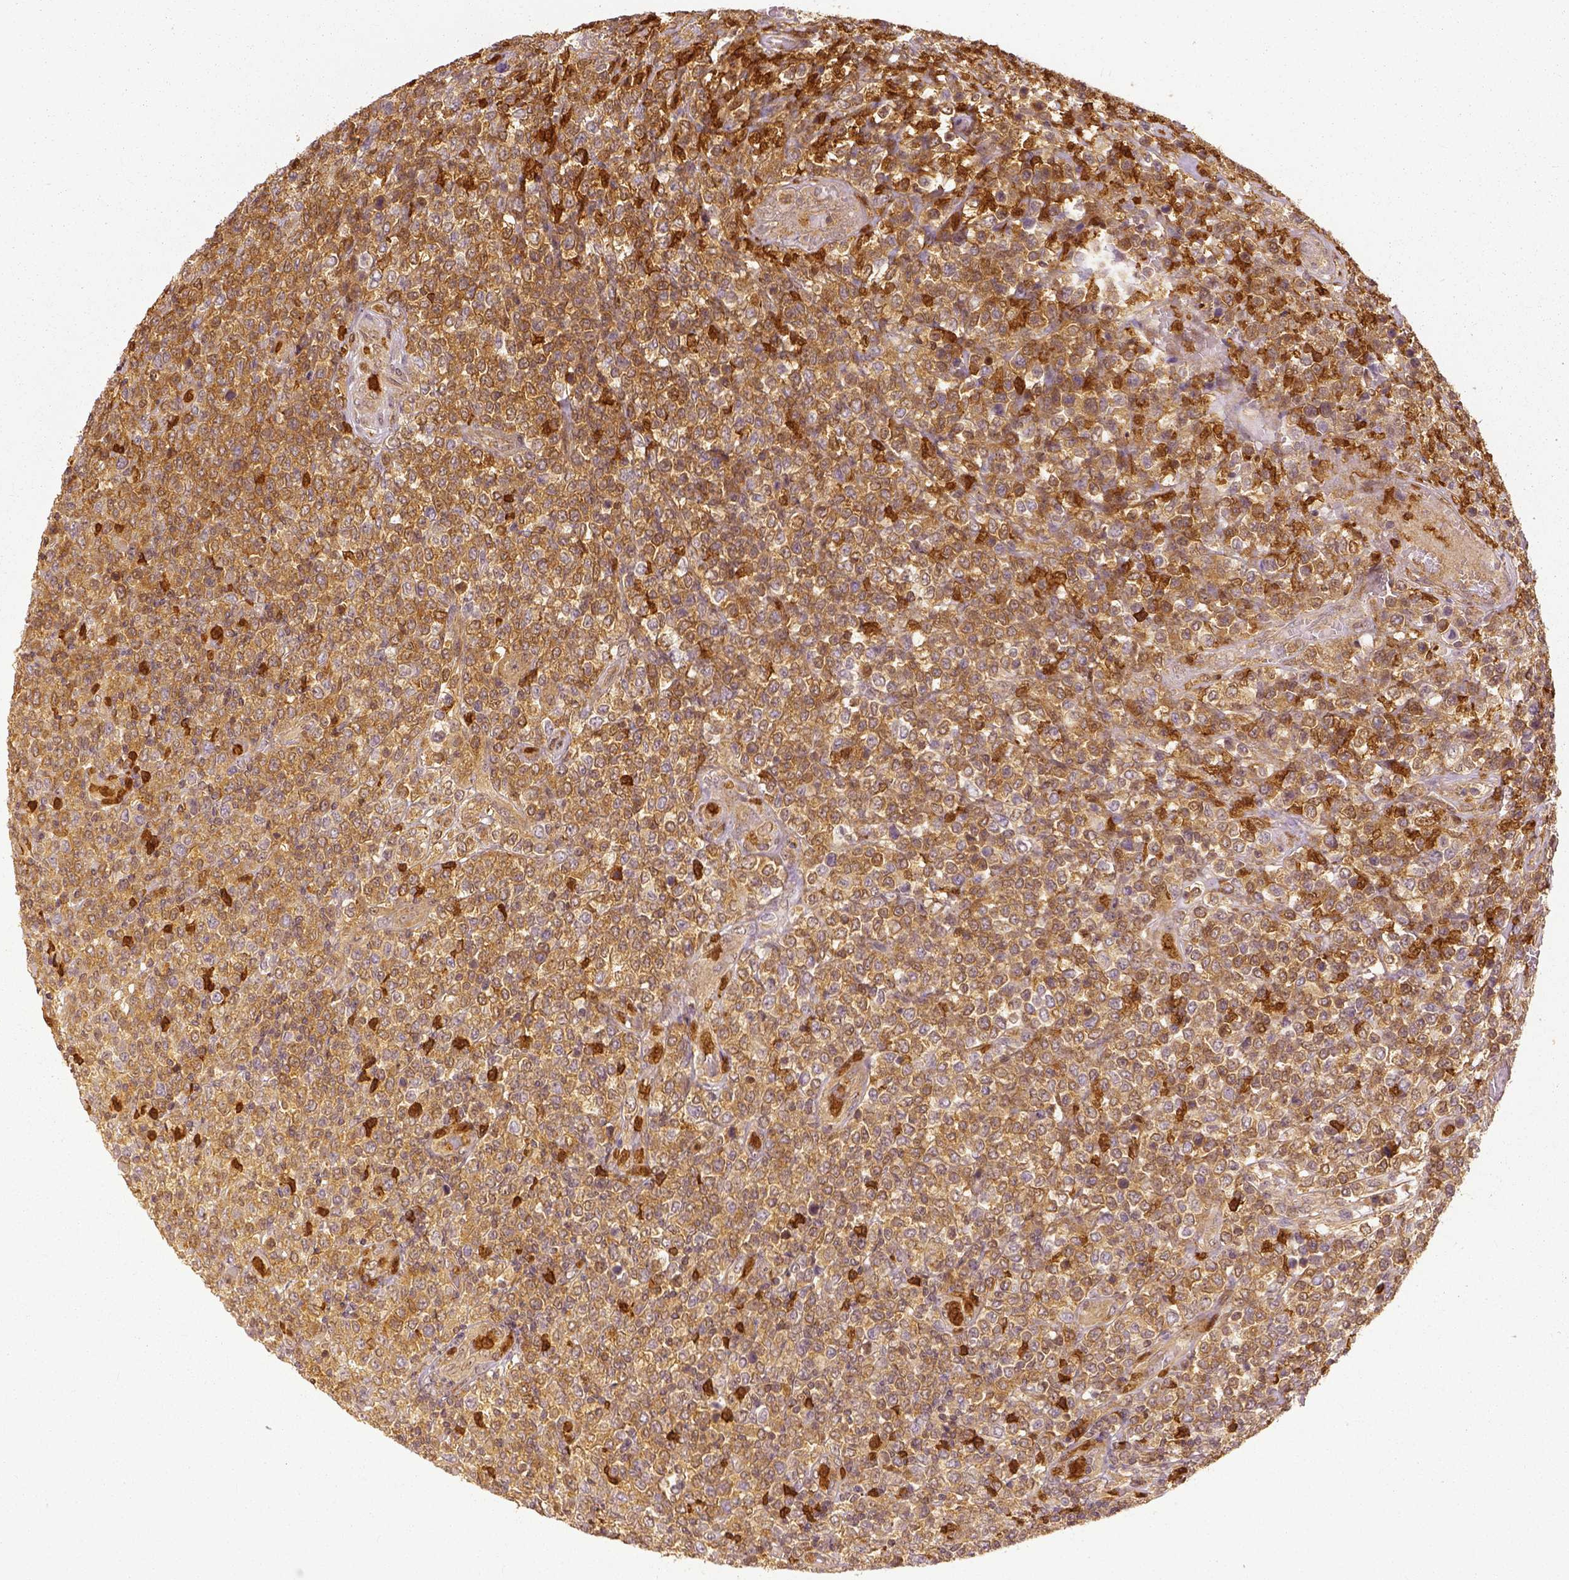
{"staining": {"intensity": "moderate", "quantity": ">75%", "location": "cytoplasmic/membranous"}, "tissue": "lymphoma", "cell_type": "Tumor cells", "image_type": "cancer", "snomed": [{"axis": "morphology", "description": "Malignant lymphoma, non-Hodgkin's type, High grade"}, {"axis": "topography", "description": "Soft tissue"}], "caption": "Malignant lymphoma, non-Hodgkin's type (high-grade) stained for a protein (brown) demonstrates moderate cytoplasmic/membranous positive staining in approximately >75% of tumor cells.", "gene": "GPI", "patient": {"sex": "female", "age": 56}}